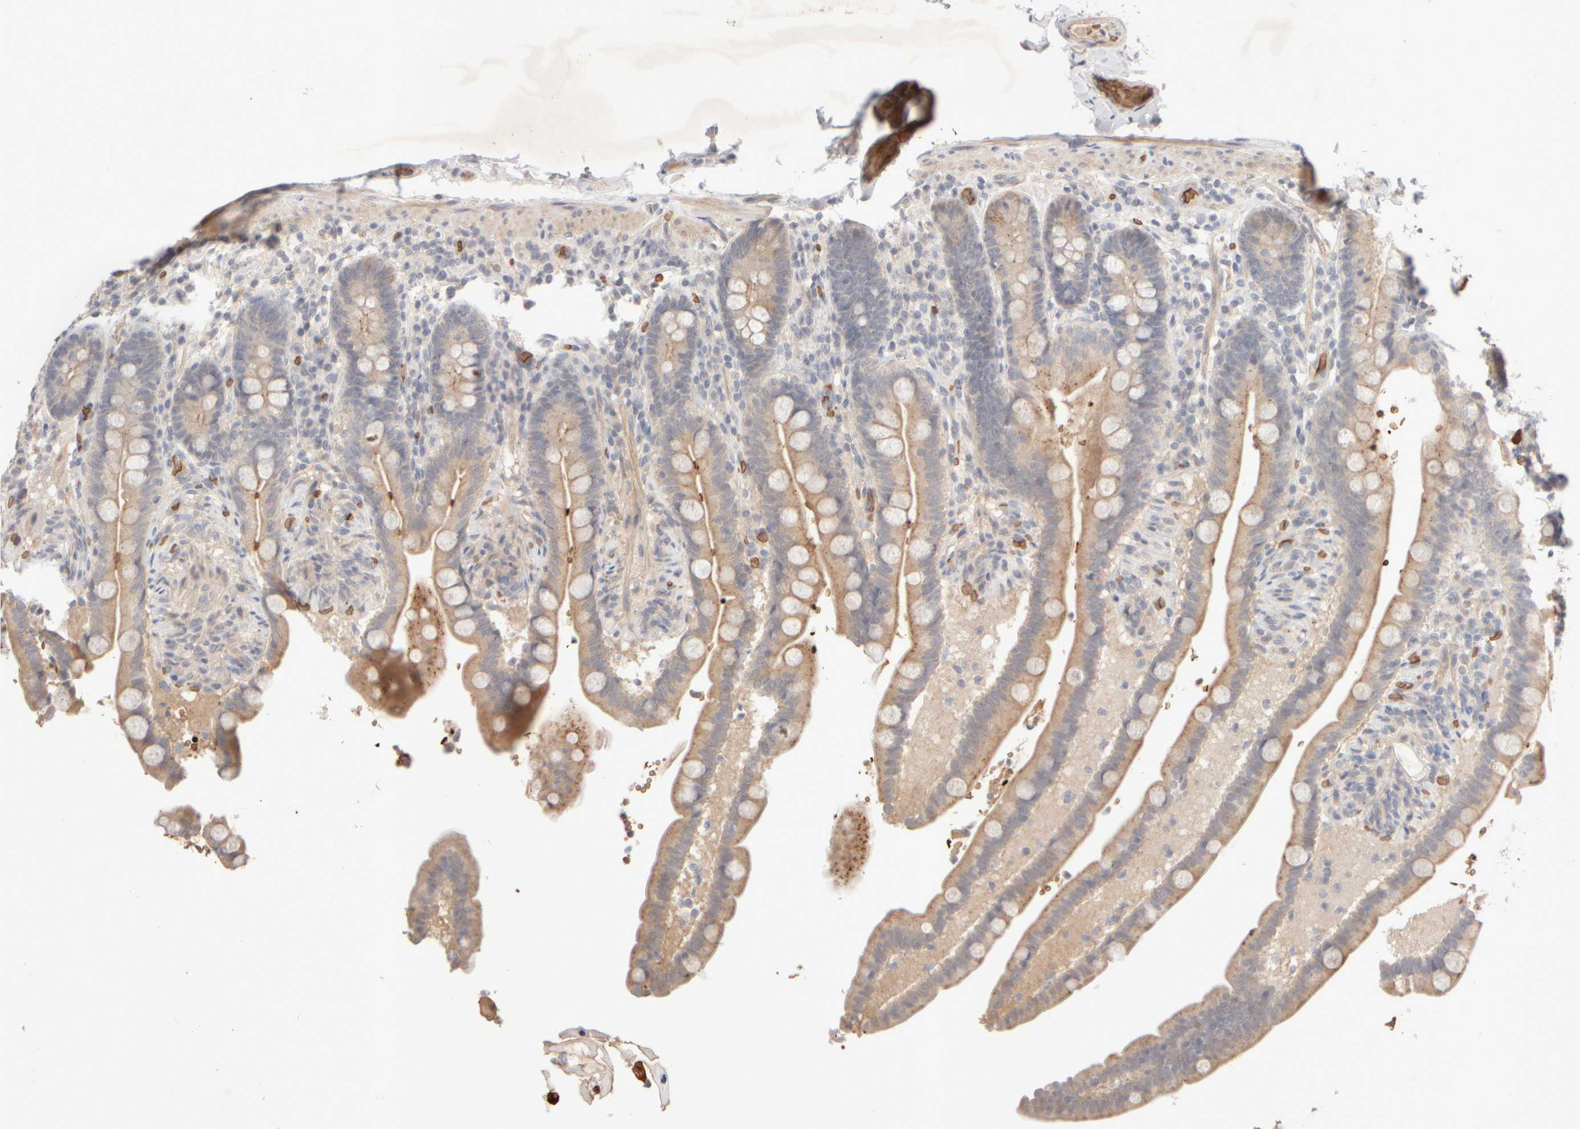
{"staining": {"intensity": "weak", "quantity": ">75%", "location": "cytoplasmic/membranous"}, "tissue": "colon", "cell_type": "Endothelial cells", "image_type": "normal", "snomed": [{"axis": "morphology", "description": "Normal tissue, NOS"}, {"axis": "topography", "description": "Smooth muscle"}, {"axis": "topography", "description": "Colon"}], "caption": "The image demonstrates immunohistochemical staining of normal colon. There is weak cytoplasmic/membranous staining is appreciated in about >75% of endothelial cells. Immunohistochemistry (ihc) stains the protein of interest in brown and the nuclei are stained blue.", "gene": "MST1", "patient": {"sex": "male", "age": 73}}